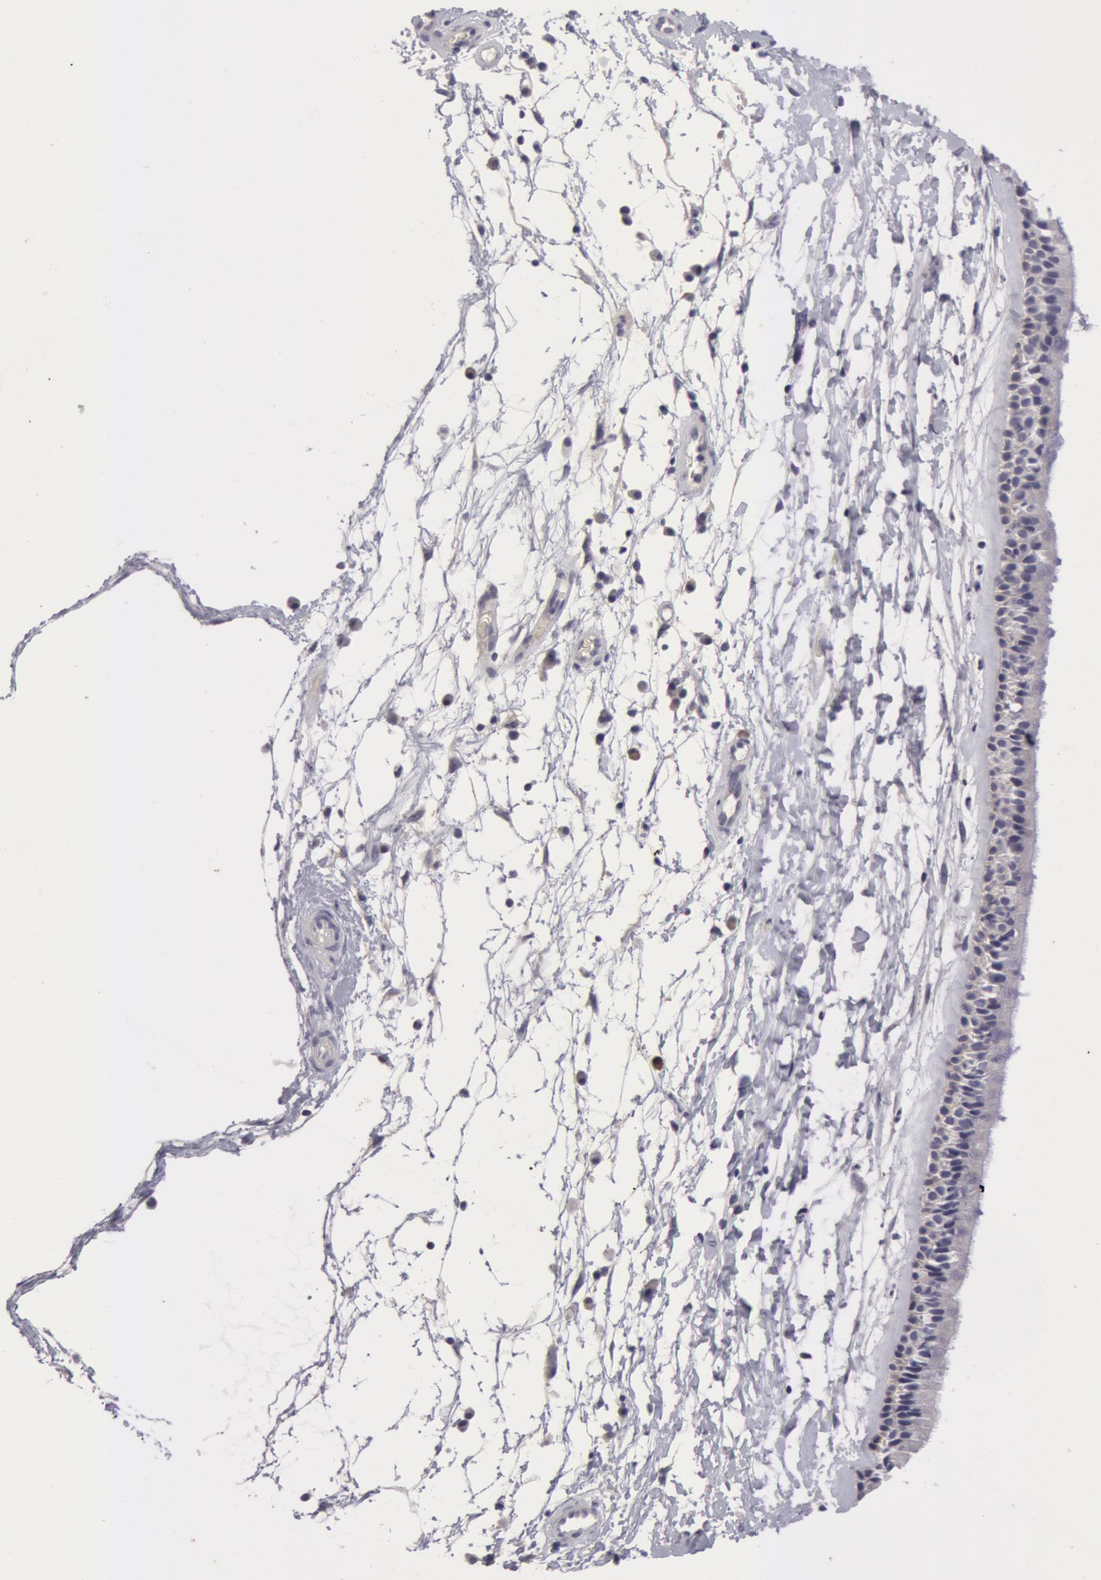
{"staining": {"intensity": "negative", "quantity": "none", "location": "none"}, "tissue": "nasopharynx", "cell_type": "Respiratory epithelial cells", "image_type": "normal", "snomed": [{"axis": "morphology", "description": "Normal tissue, NOS"}, {"axis": "topography", "description": "Nasopharynx"}], "caption": "This is a micrograph of immunohistochemistry (IHC) staining of benign nasopharynx, which shows no staining in respiratory epithelial cells.", "gene": "NLGN4X", "patient": {"sex": "male", "age": 13}}